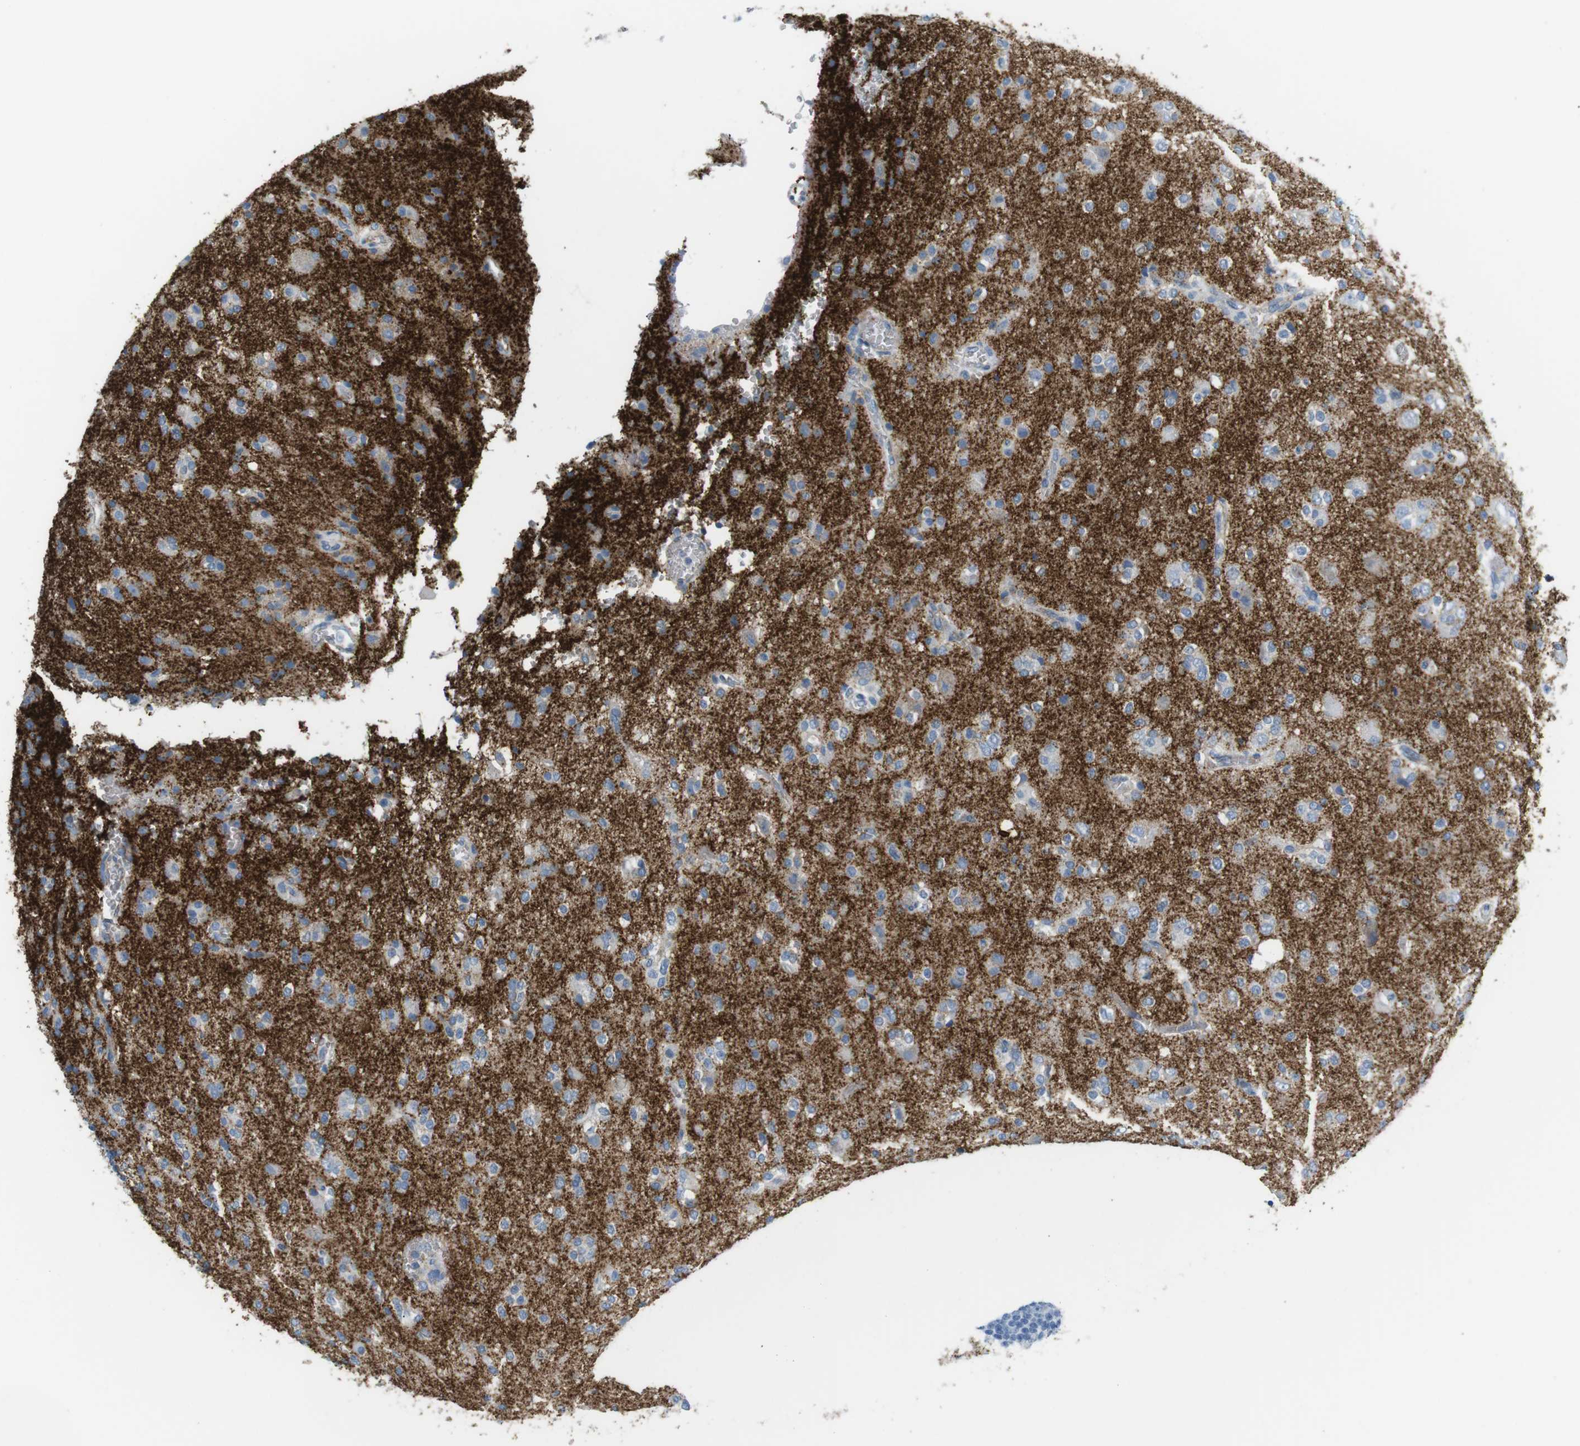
{"staining": {"intensity": "weak", "quantity": "25%-75%", "location": "cytoplasmic/membranous"}, "tissue": "glioma", "cell_type": "Tumor cells", "image_type": "cancer", "snomed": [{"axis": "morphology", "description": "Glioma, malignant, High grade"}, {"axis": "topography", "description": "Brain"}], "caption": "Protein analysis of glioma tissue displays weak cytoplasmic/membranous positivity in about 25%-75% of tumor cells.", "gene": "VAMP1", "patient": {"sex": "male", "age": 47}}